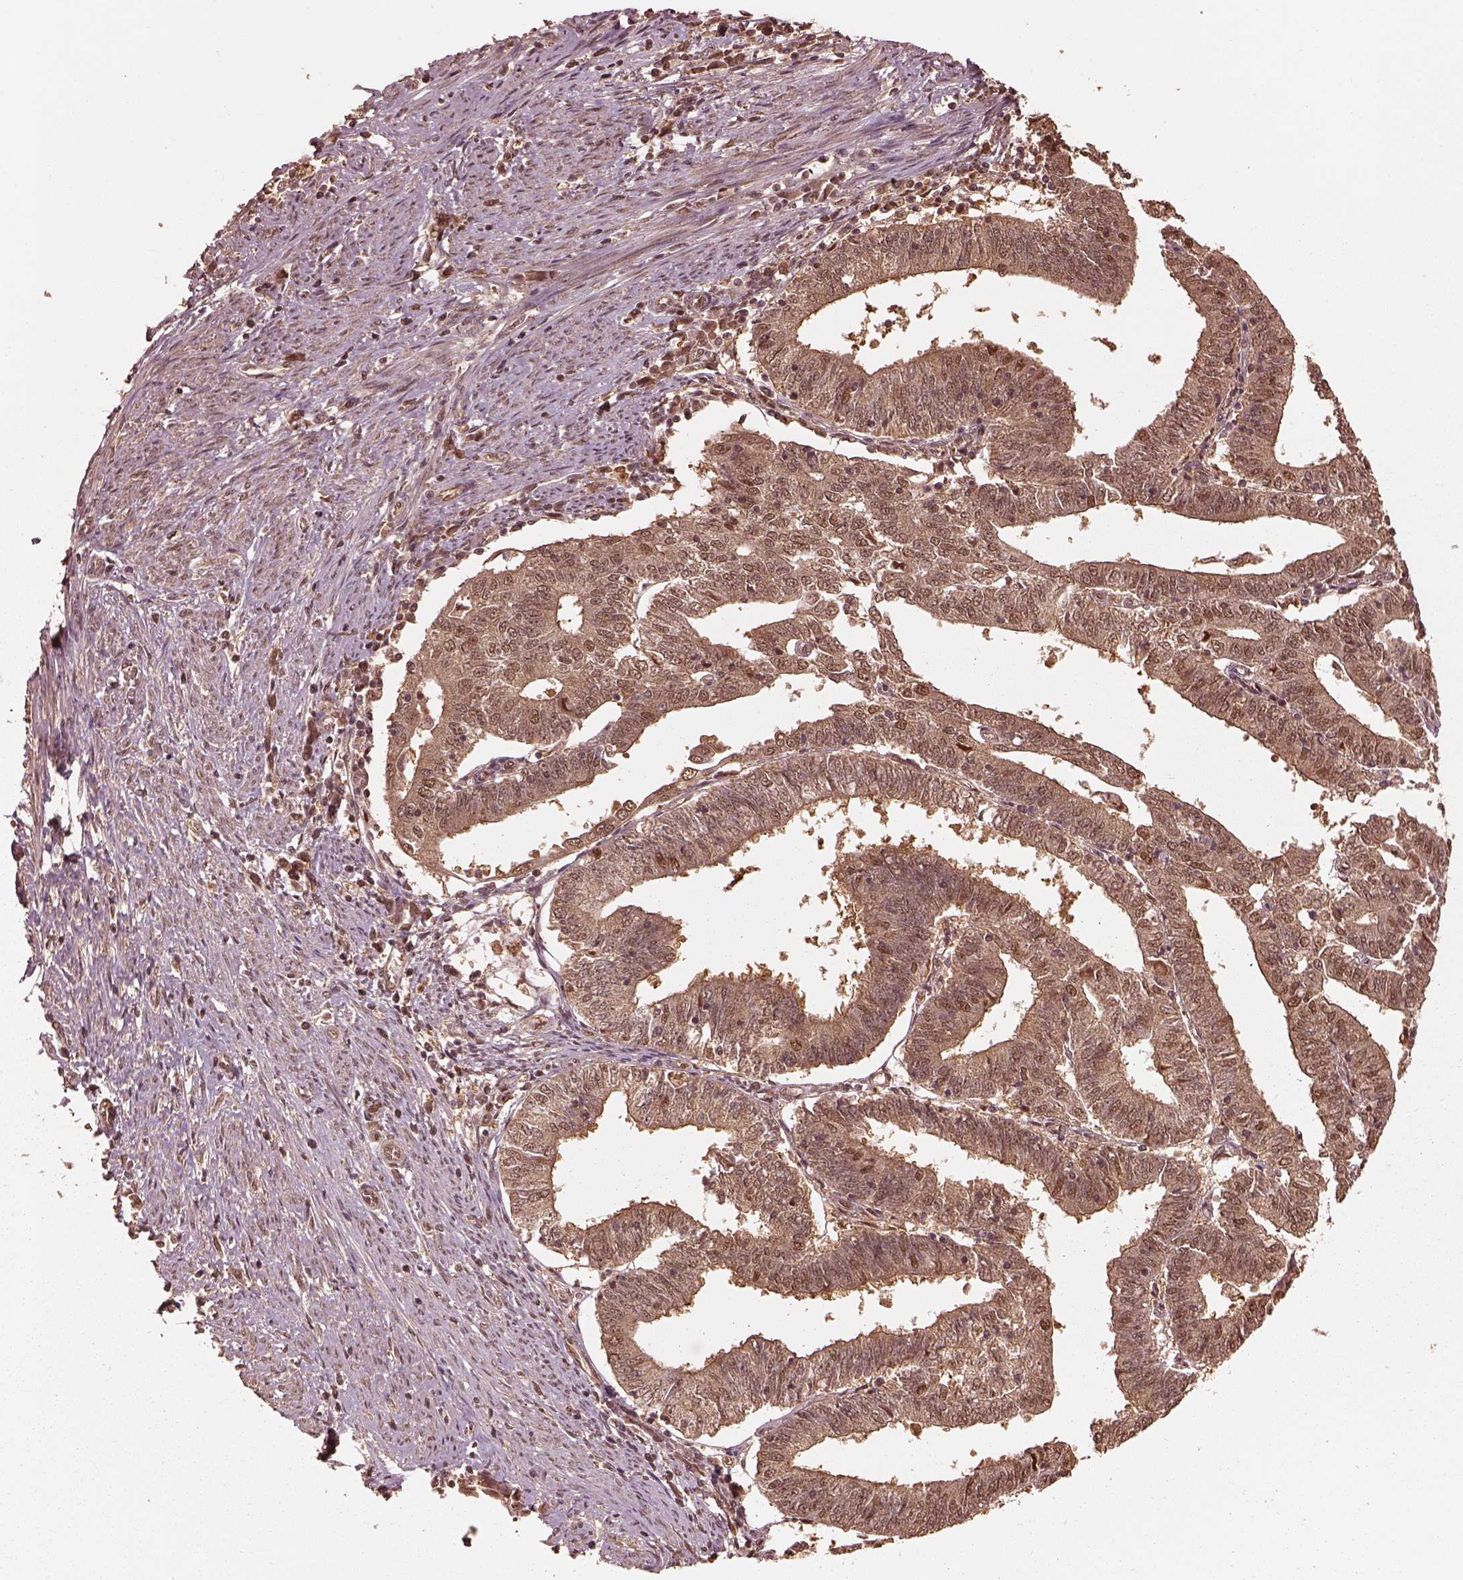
{"staining": {"intensity": "moderate", "quantity": "25%-75%", "location": "cytoplasmic/membranous,nuclear"}, "tissue": "endometrial cancer", "cell_type": "Tumor cells", "image_type": "cancer", "snomed": [{"axis": "morphology", "description": "Adenocarcinoma, NOS"}, {"axis": "topography", "description": "Endometrium"}], "caption": "Immunohistochemical staining of human endometrial cancer displays medium levels of moderate cytoplasmic/membranous and nuclear protein expression in about 25%-75% of tumor cells.", "gene": "PSMC5", "patient": {"sex": "female", "age": 82}}